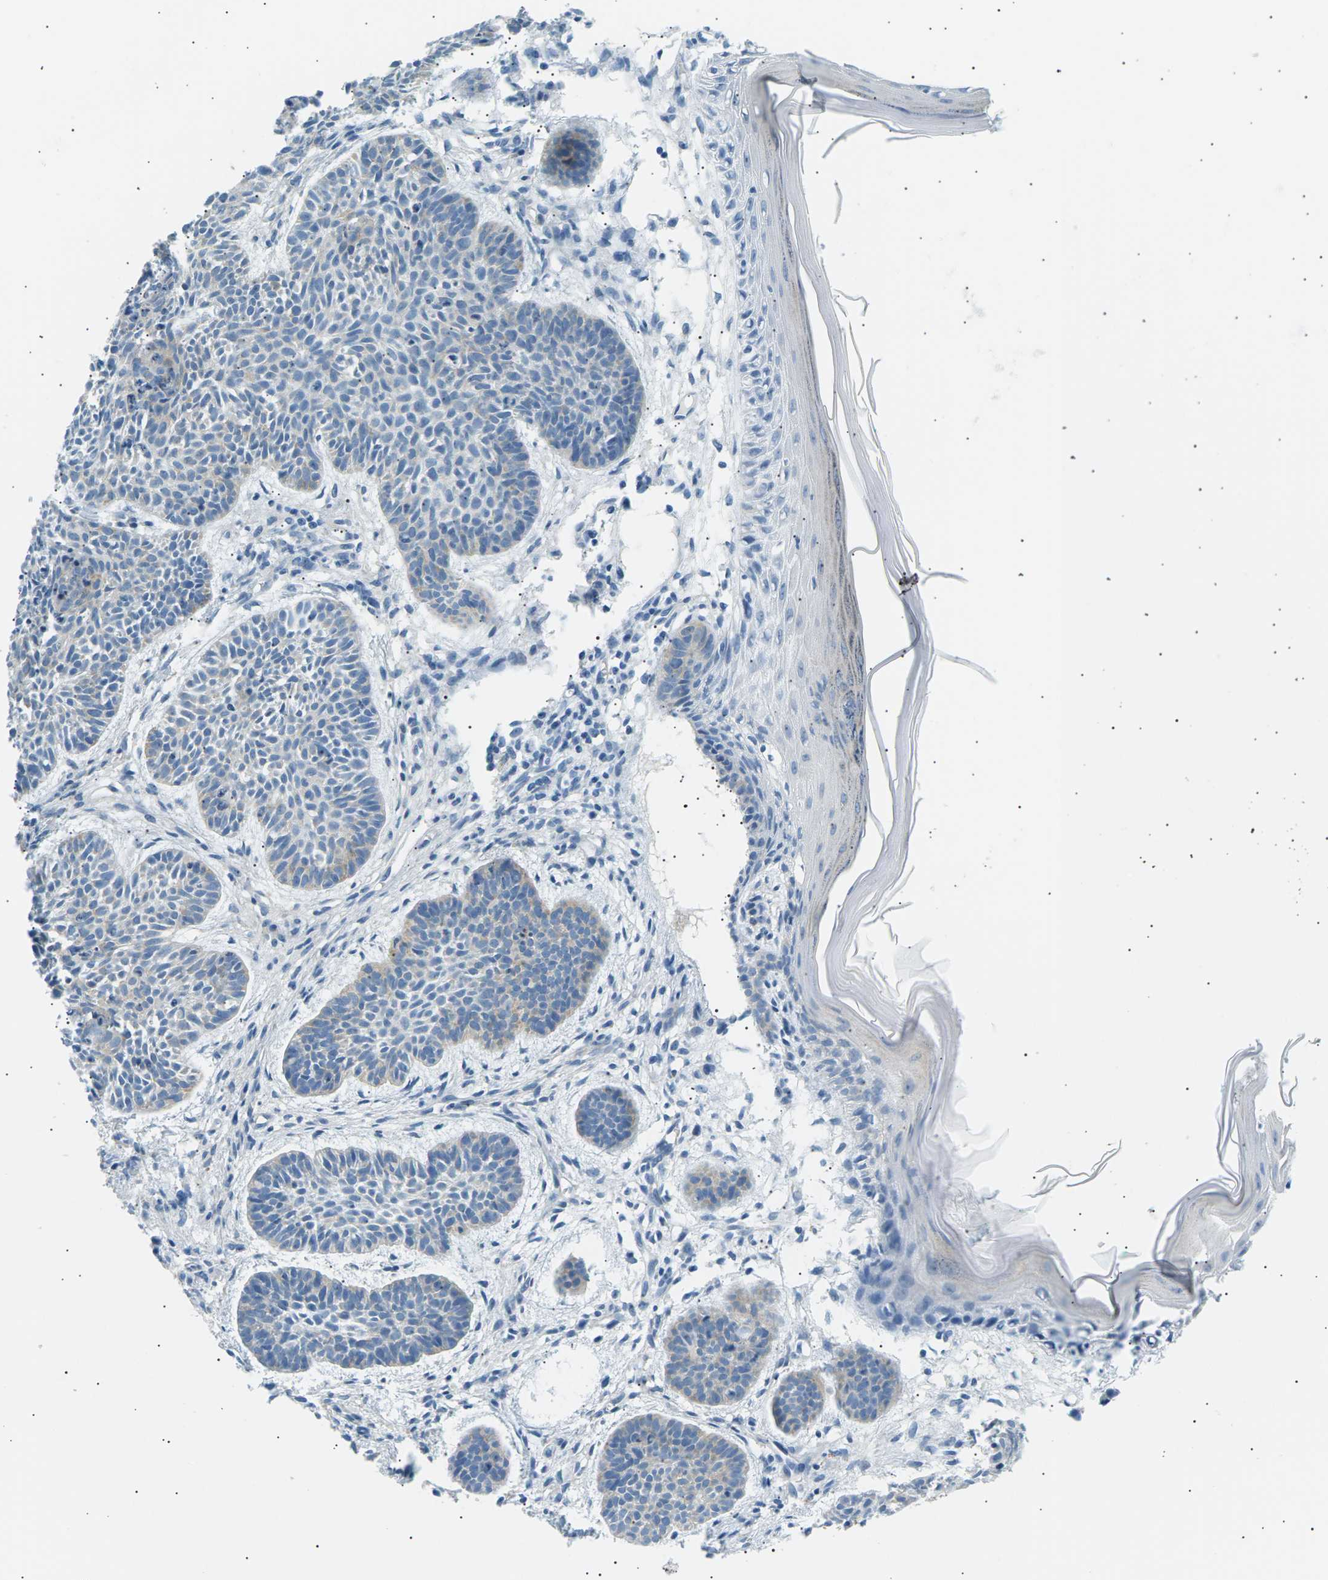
{"staining": {"intensity": "weak", "quantity": "<25%", "location": "cytoplasmic/membranous"}, "tissue": "skin cancer", "cell_type": "Tumor cells", "image_type": "cancer", "snomed": [{"axis": "morphology", "description": "Basal cell carcinoma"}, {"axis": "topography", "description": "Skin"}], "caption": "Immunohistochemistry photomicrograph of human skin cancer stained for a protein (brown), which shows no expression in tumor cells.", "gene": "SEPTIN5", "patient": {"sex": "male", "age": 60}}